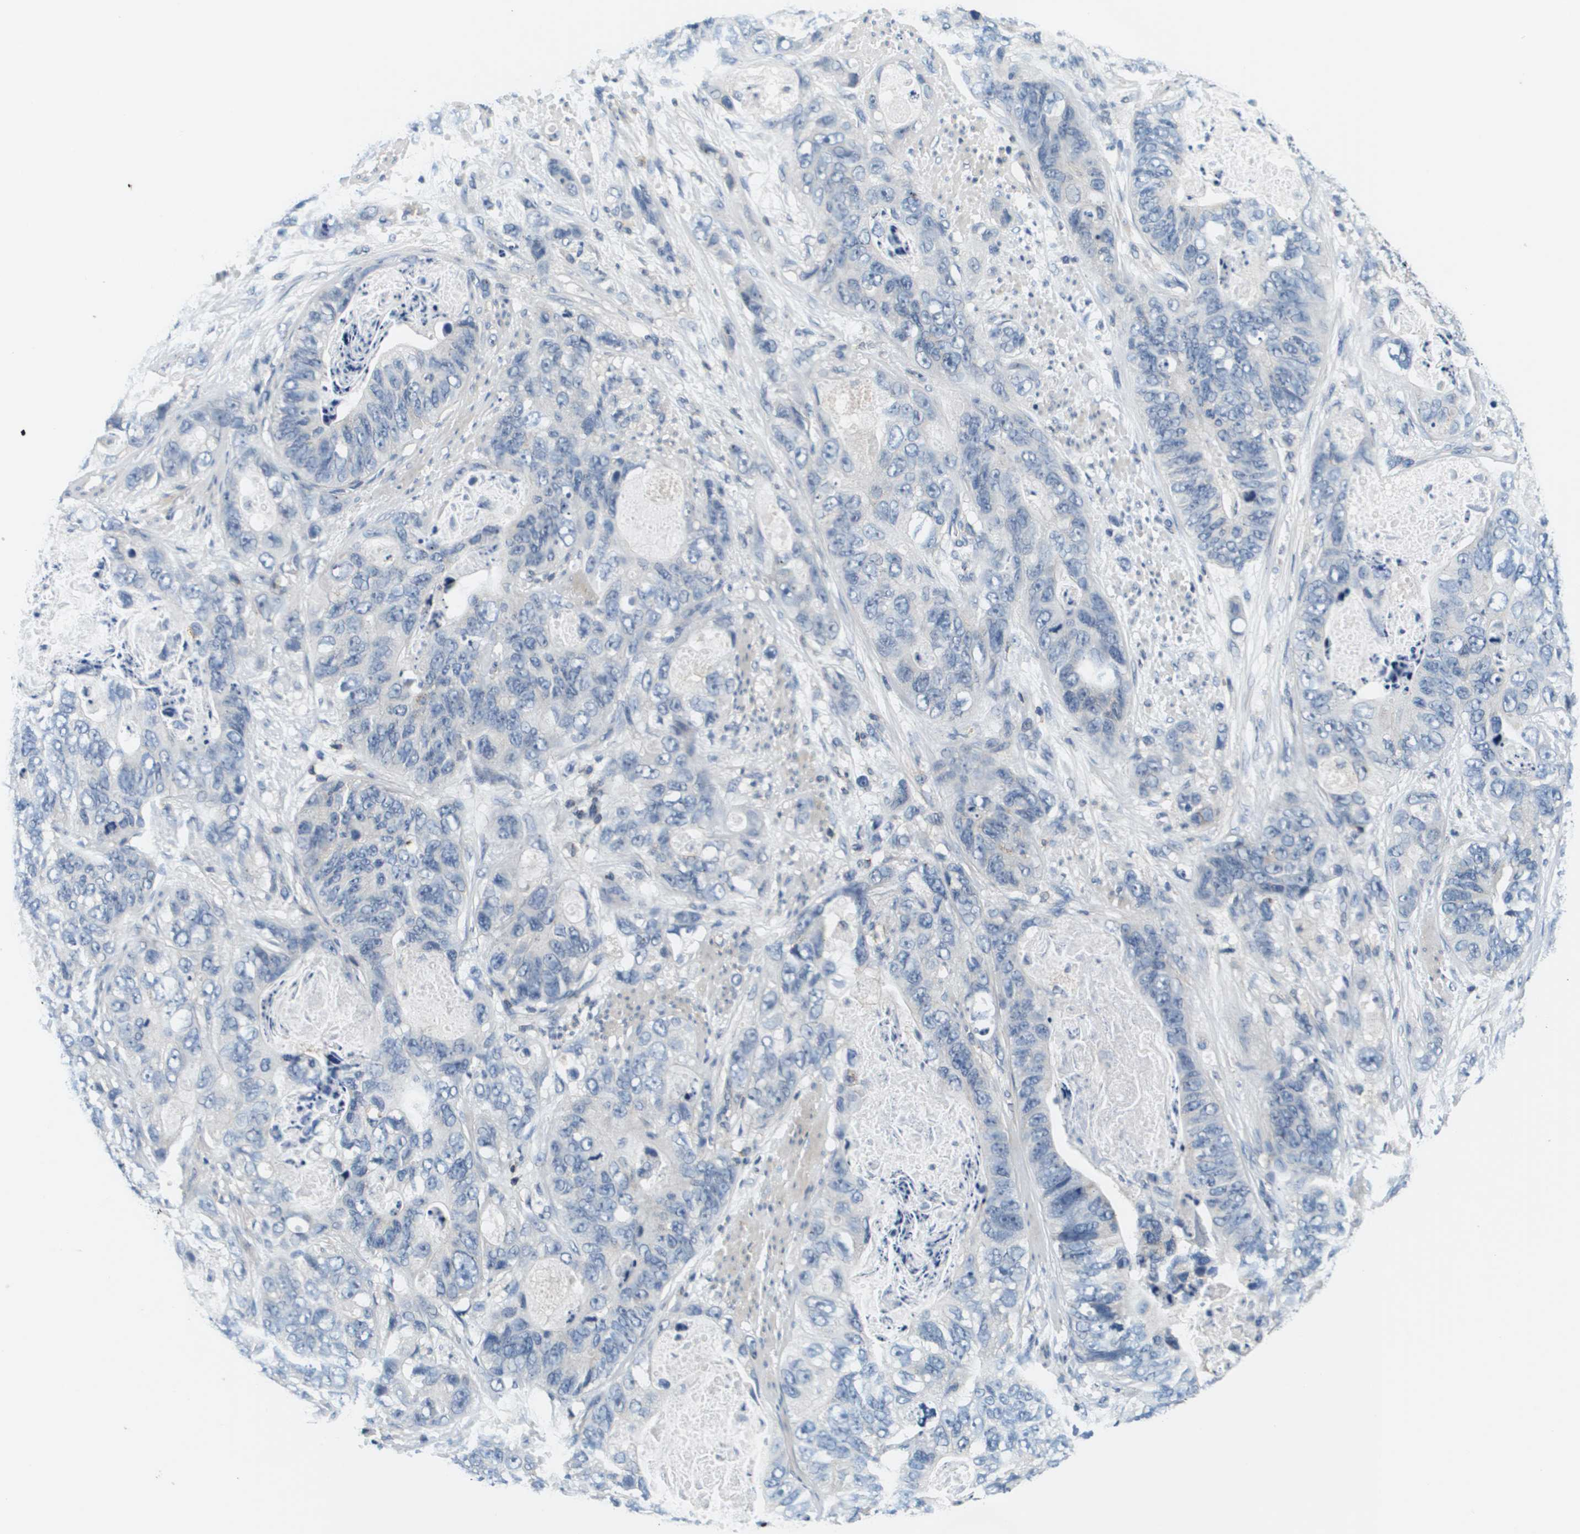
{"staining": {"intensity": "negative", "quantity": "none", "location": "none"}, "tissue": "stomach cancer", "cell_type": "Tumor cells", "image_type": "cancer", "snomed": [{"axis": "morphology", "description": "Adenocarcinoma, NOS"}, {"axis": "topography", "description": "Stomach"}], "caption": "Protein analysis of stomach adenocarcinoma reveals no significant positivity in tumor cells.", "gene": "KCNQ5", "patient": {"sex": "female", "age": 89}}